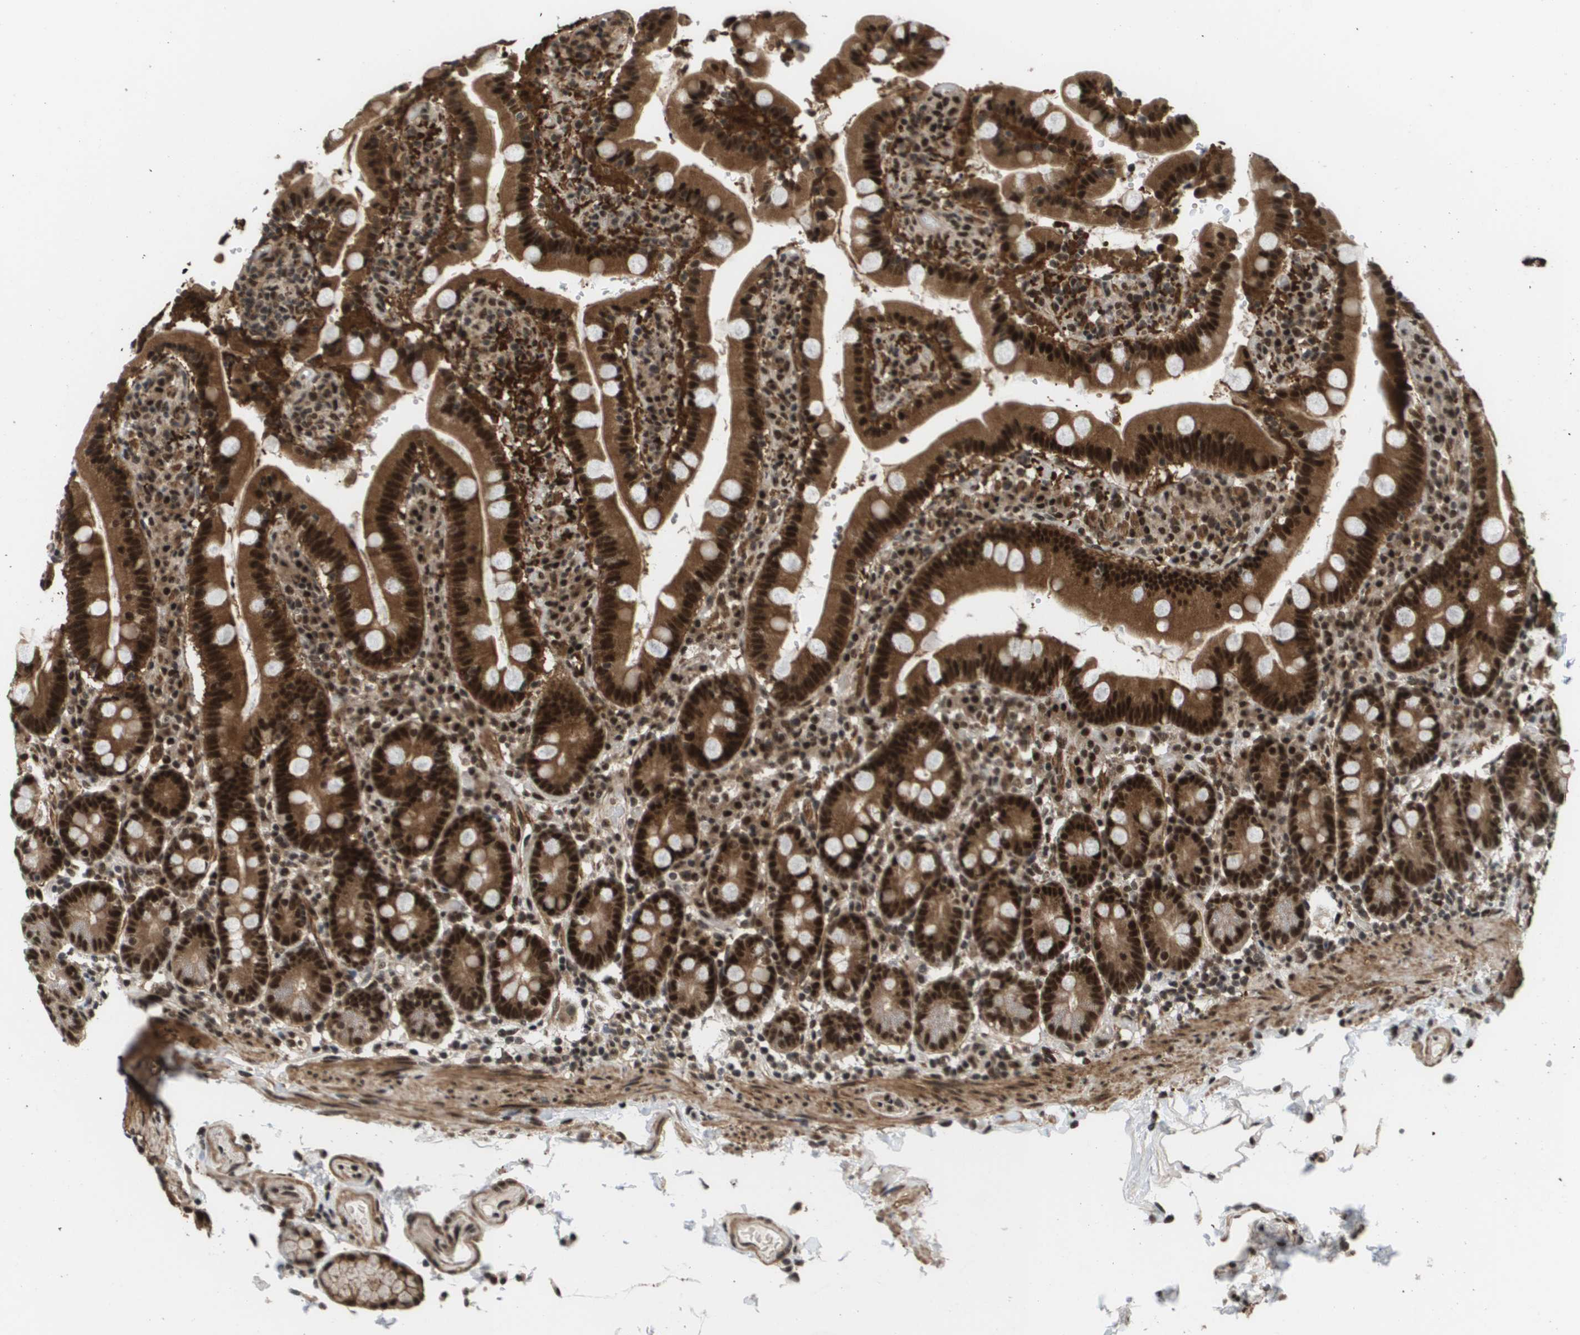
{"staining": {"intensity": "strong", "quantity": ">75%", "location": "cytoplasmic/membranous,nuclear"}, "tissue": "duodenum", "cell_type": "Glandular cells", "image_type": "normal", "snomed": [{"axis": "morphology", "description": "Normal tissue, NOS"}, {"axis": "topography", "description": "Small intestine, NOS"}], "caption": "Approximately >75% of glandular cells in unremarkable duodenum display strong cytoplasmic/membranous,nuclear protein expression as visualized by brown immunohistochemical staining.", "gene": "PRCC", "patient": {"sex": "female", "age": 71}}